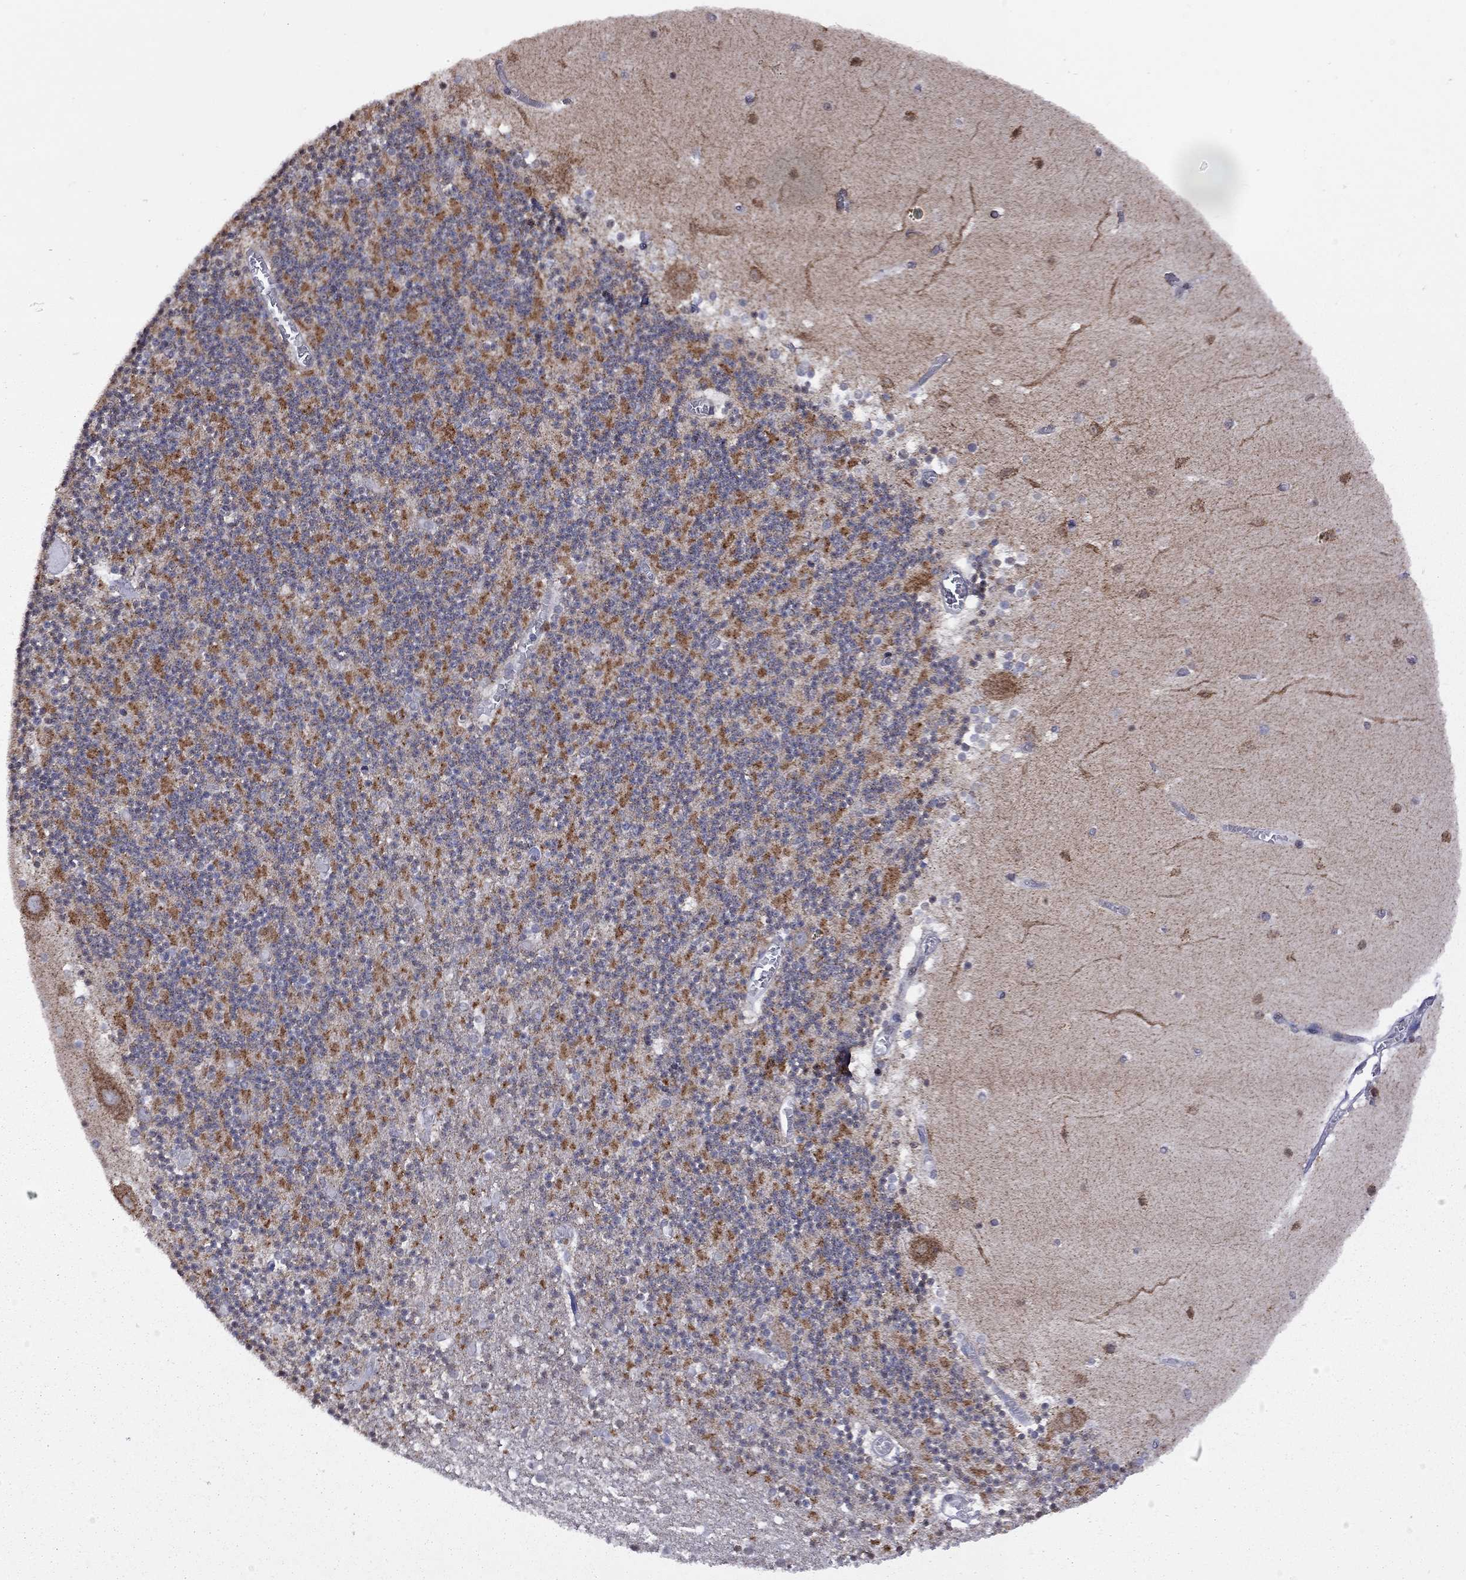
{"staining": {"intensity": "strong", "quantity": "<25%", "location": "cytoplasmic/membranous"}, "tissue": "cerebellum", "cell_type": "Cells in granular layer", "image_type": "normal", "snomed": [{"axis": "morphology", "description": "Normal tissue, NOS"}, {"axis": "topography", "description": "Cerebellum"}], "caption": "The histopathology image exhibits immunohistochemical staining of benign cerebellum. There is strong cytoplasmic/membranous expression is seen in approximately <25% of cells in granular layer. The staining was performed using DAB to visualize the protein expression in brown, while the nuclei were stained in blue with hematoxylin (Magnification: 20x).", "gene": "NDUFB1", "patient": {"sex": "female", "age": 28}}